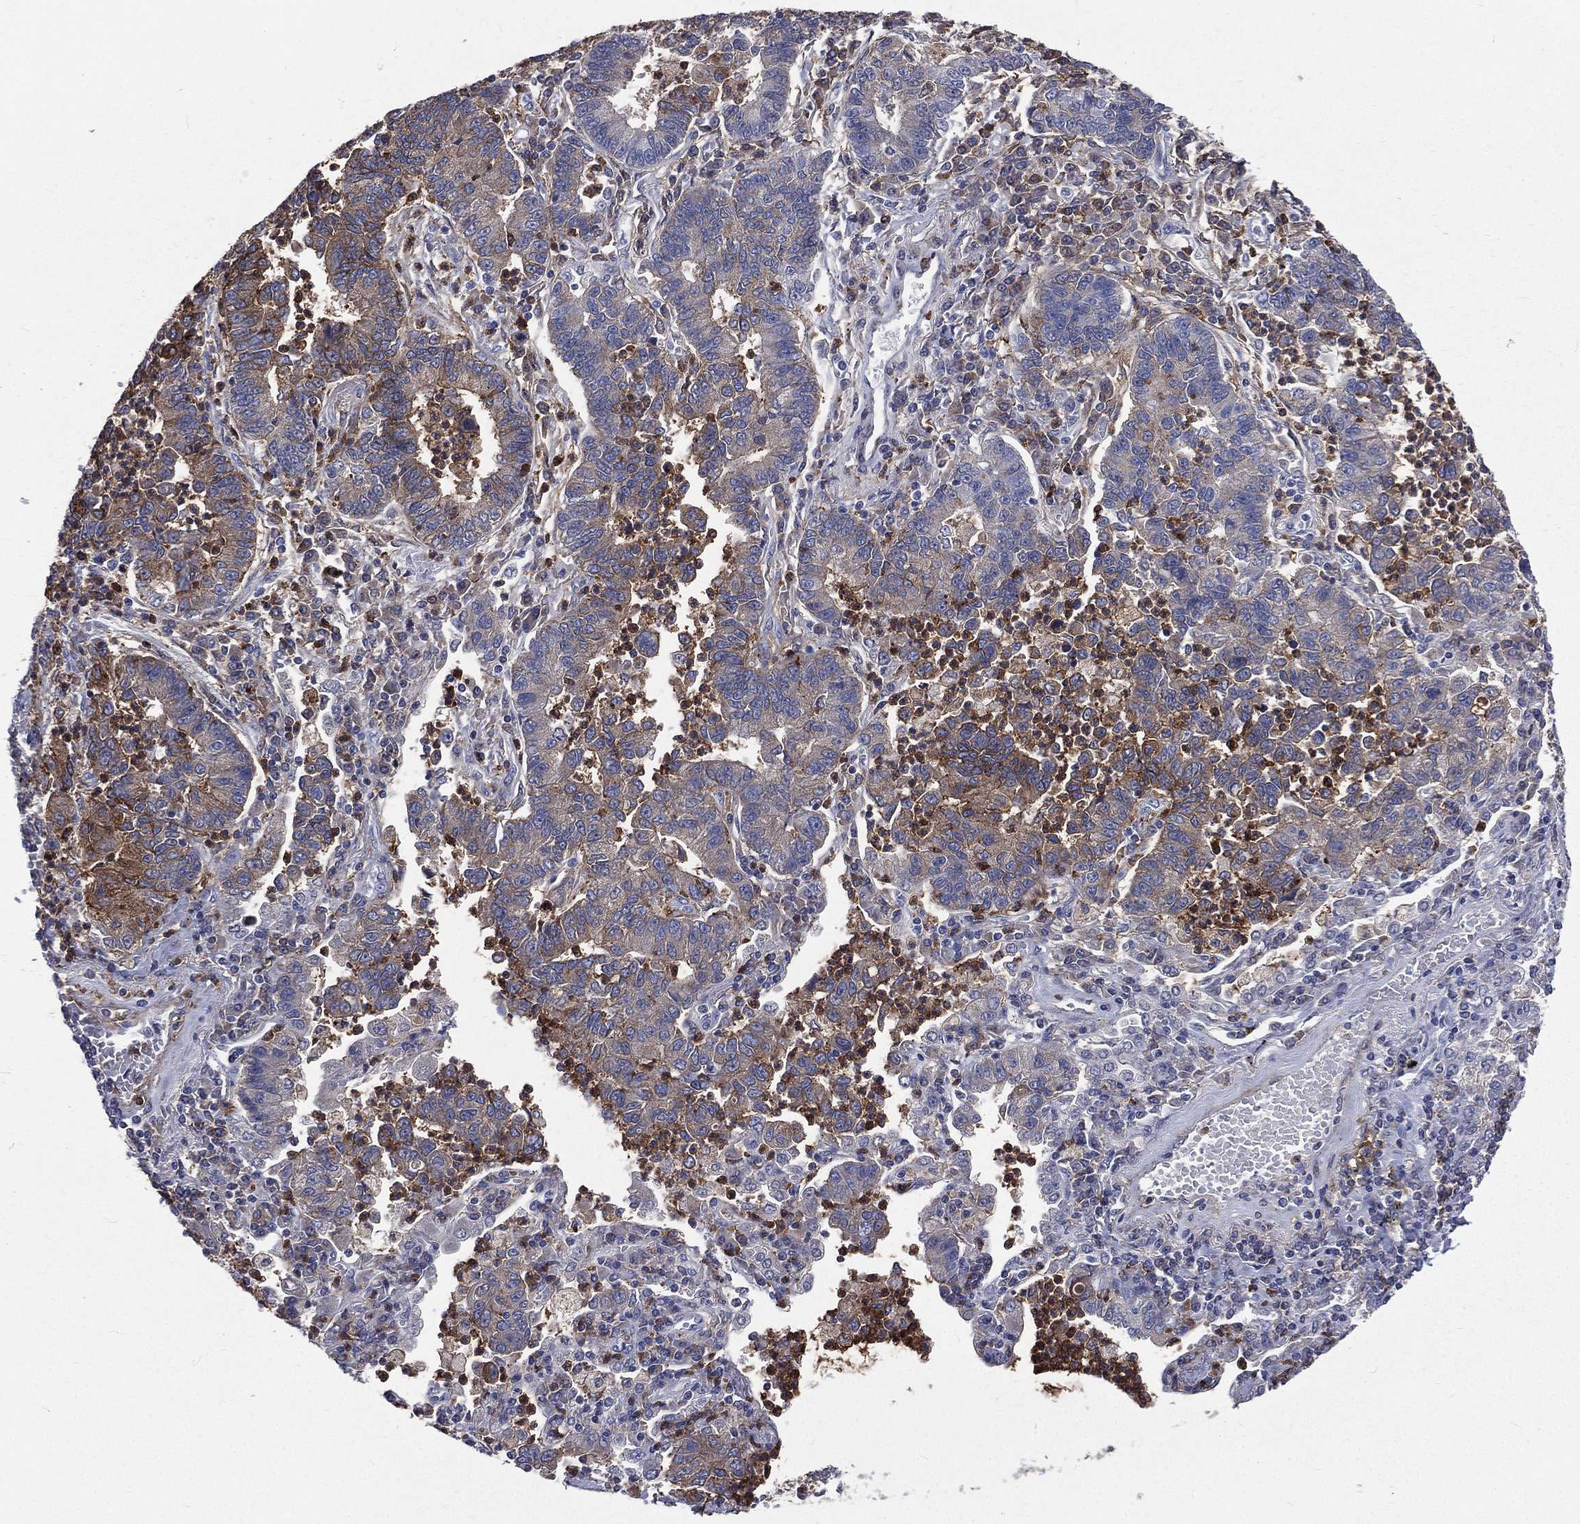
{"staining": {"intensity": "negative", "quantity": "none", "location": "none"}, "tissue": "lung cancer", "cell_type": "Tumor cells", "image_type": "cancer", "snomed": [{"axis": "morphology", "description": "Adenocarcinoma, NOS"}, {"axis": "topography", "description": "Lung"}], "caption": "This image is of lung adenocarcinoma stained with immunohistochemistry to label a protein in brown with the nuclei are counter-stained blue. There is no staining in tumor cells.", "gene": "BASP1", "patient": {"sex": "female", "age": 57}}